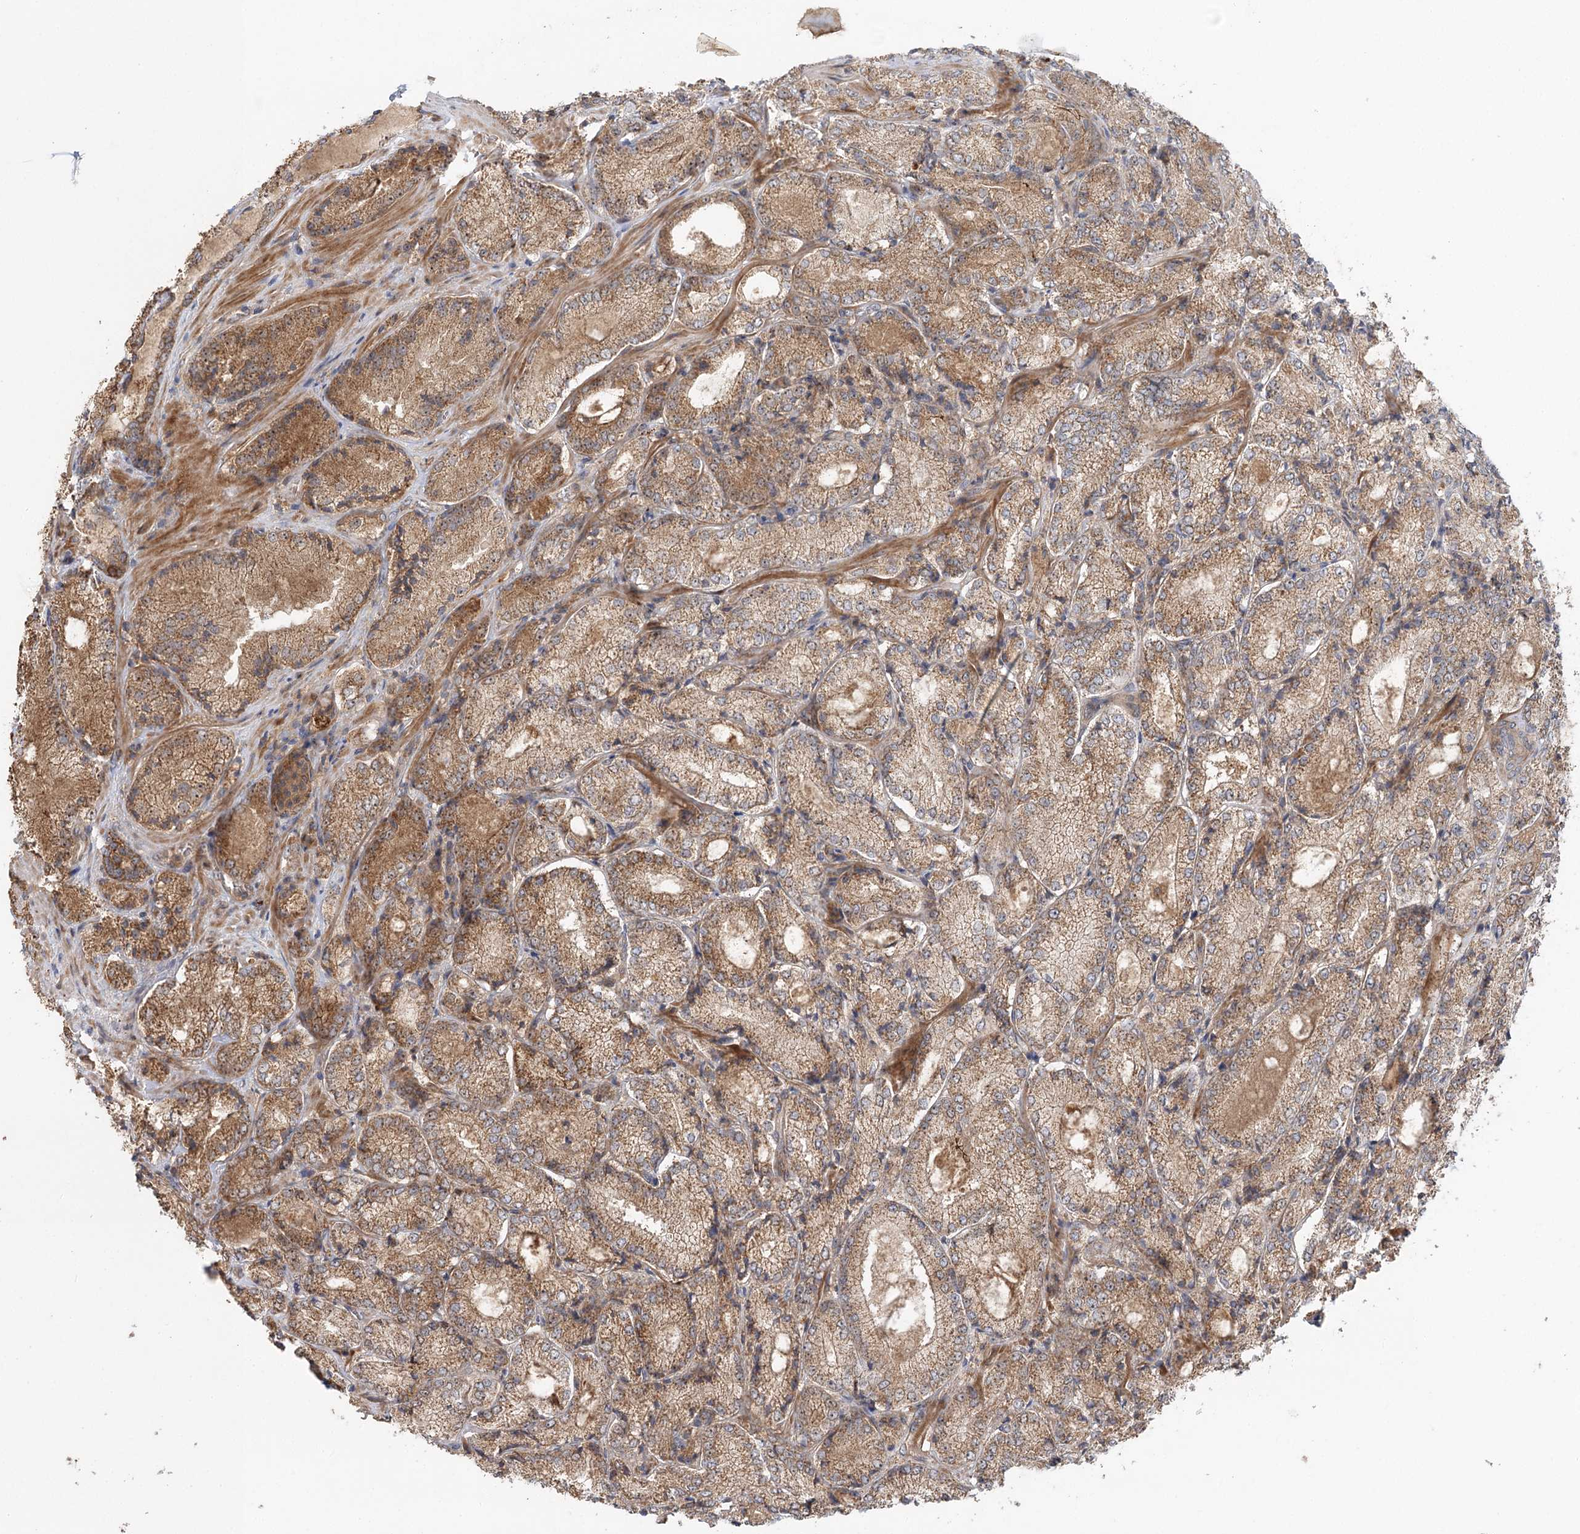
{"staining": {"intensity": "moderate", "quantity": ">75%", "location": "cytoplasmic/membranous,nuclear"}, "tissue": "prostate cancer", "cell_type": "Tumor cells", "image_type": "cancer", "snomed": [{"axis": "morphology", "description": "Adenocarcinoma, Low grade"}, {"axis": "topography", "description": "Prostate"}], "caption": "The histopathology image exhibits staining of prostate cancer, revealing moderate cytoplasmic/membranous and nuclear protein expression (brown color) within tumor cells.", "gene": "RAPGEF6", "patient": {"sex": "male", "age": 74}}